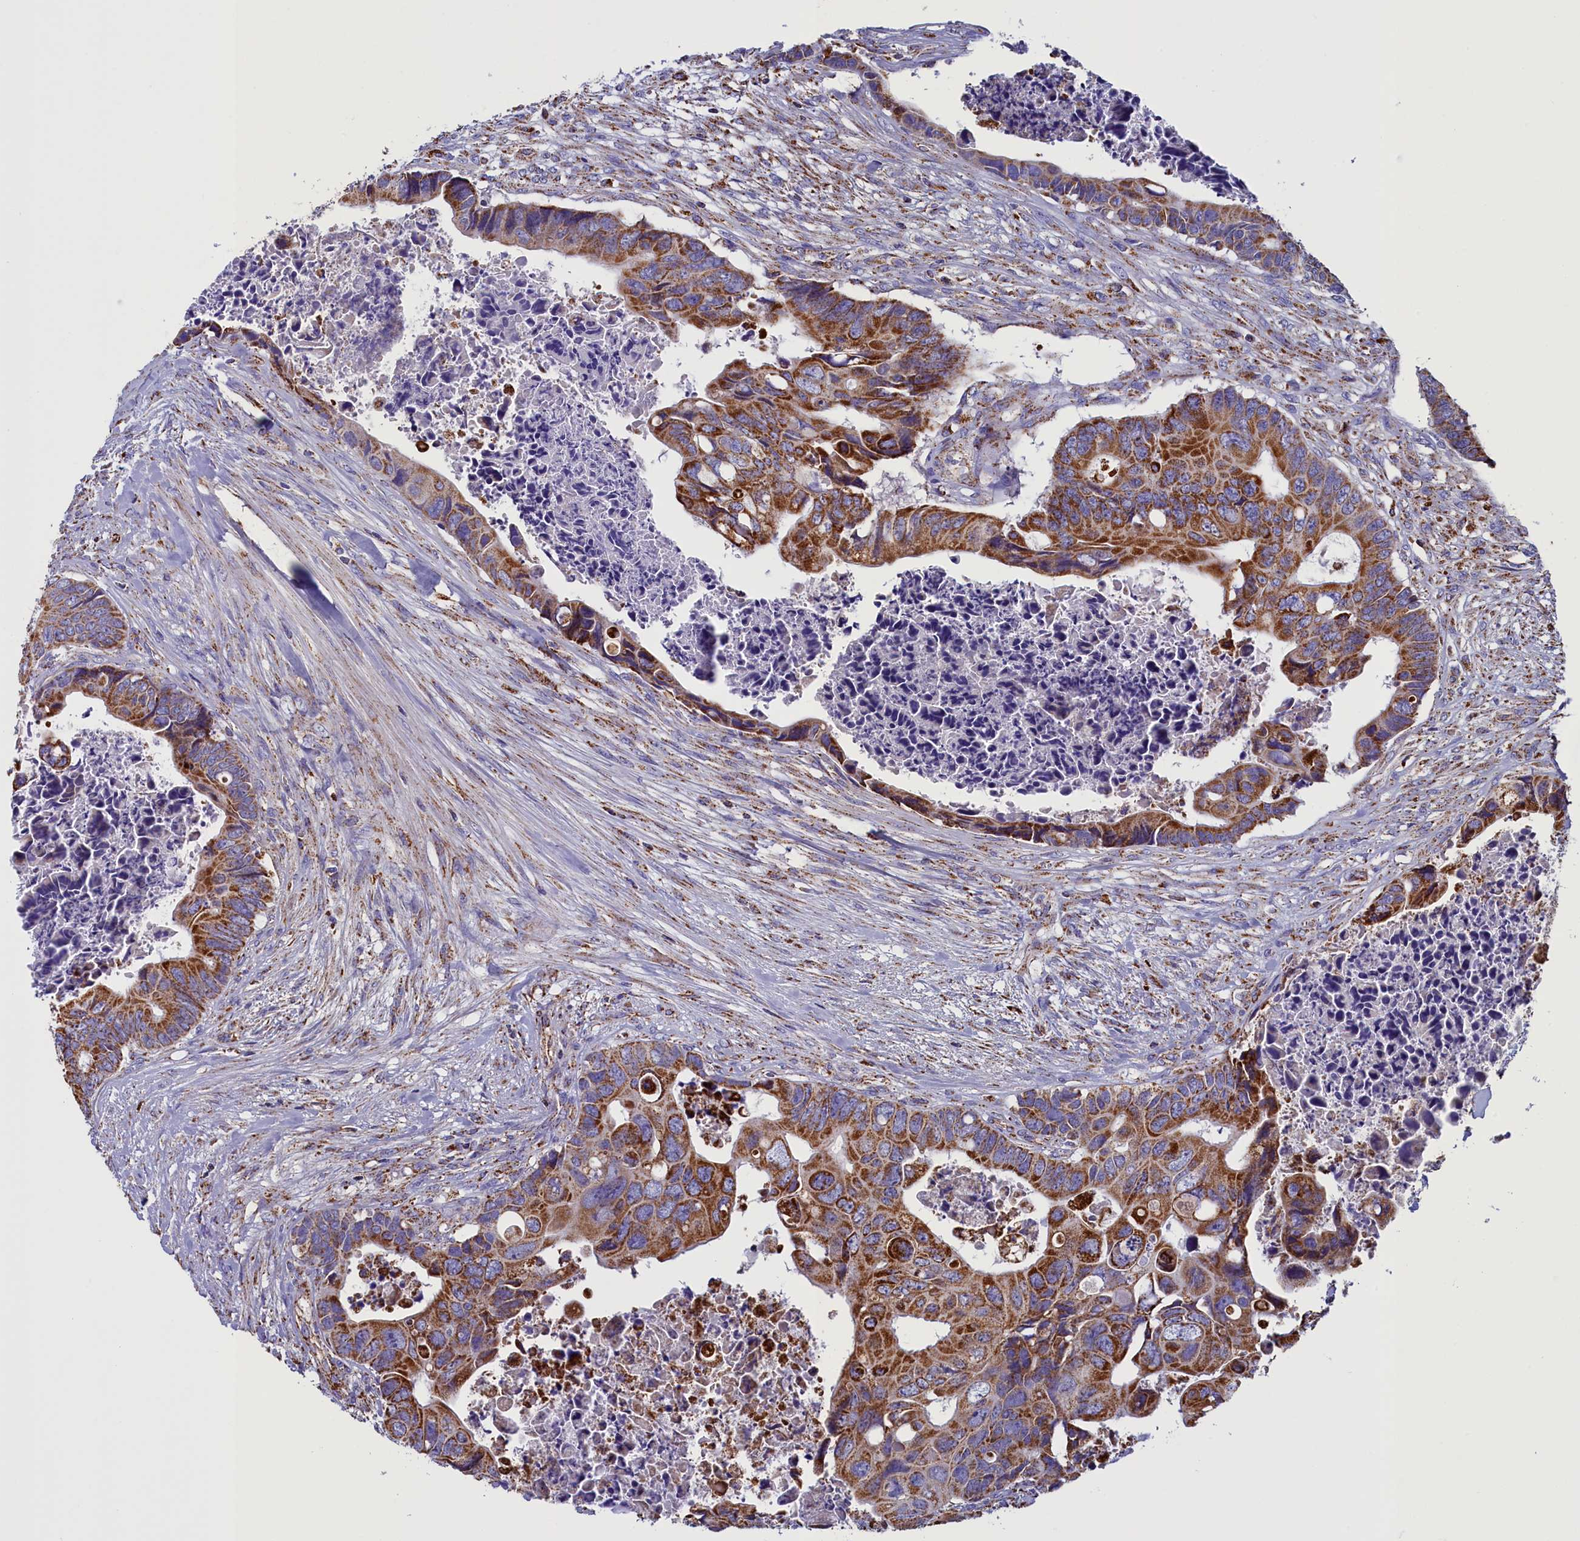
{"staining": {"intensity": "strong", "quantity": ">75%", "location": "cytoplasmic/membranous"}, "tissue": "colorectal cancer", "cell_type": "Tumor cells", "image_type": "cancer", "snomed": [{"axis": "morphology", "description": "Adenocarcinoma, NOS"}, {"axis": "topography", "description": "Rectum"}], "caption": "High-power microscopy captured an immunohistochemistry (IHC) micrograph of colorectal adenocarcinoma, revealing strong cytoplasmic/membranous positivity in approximately >75% of tumor cells.", "gene": "SLC39A3", "patient": {"sex": "female", "age": 78}}